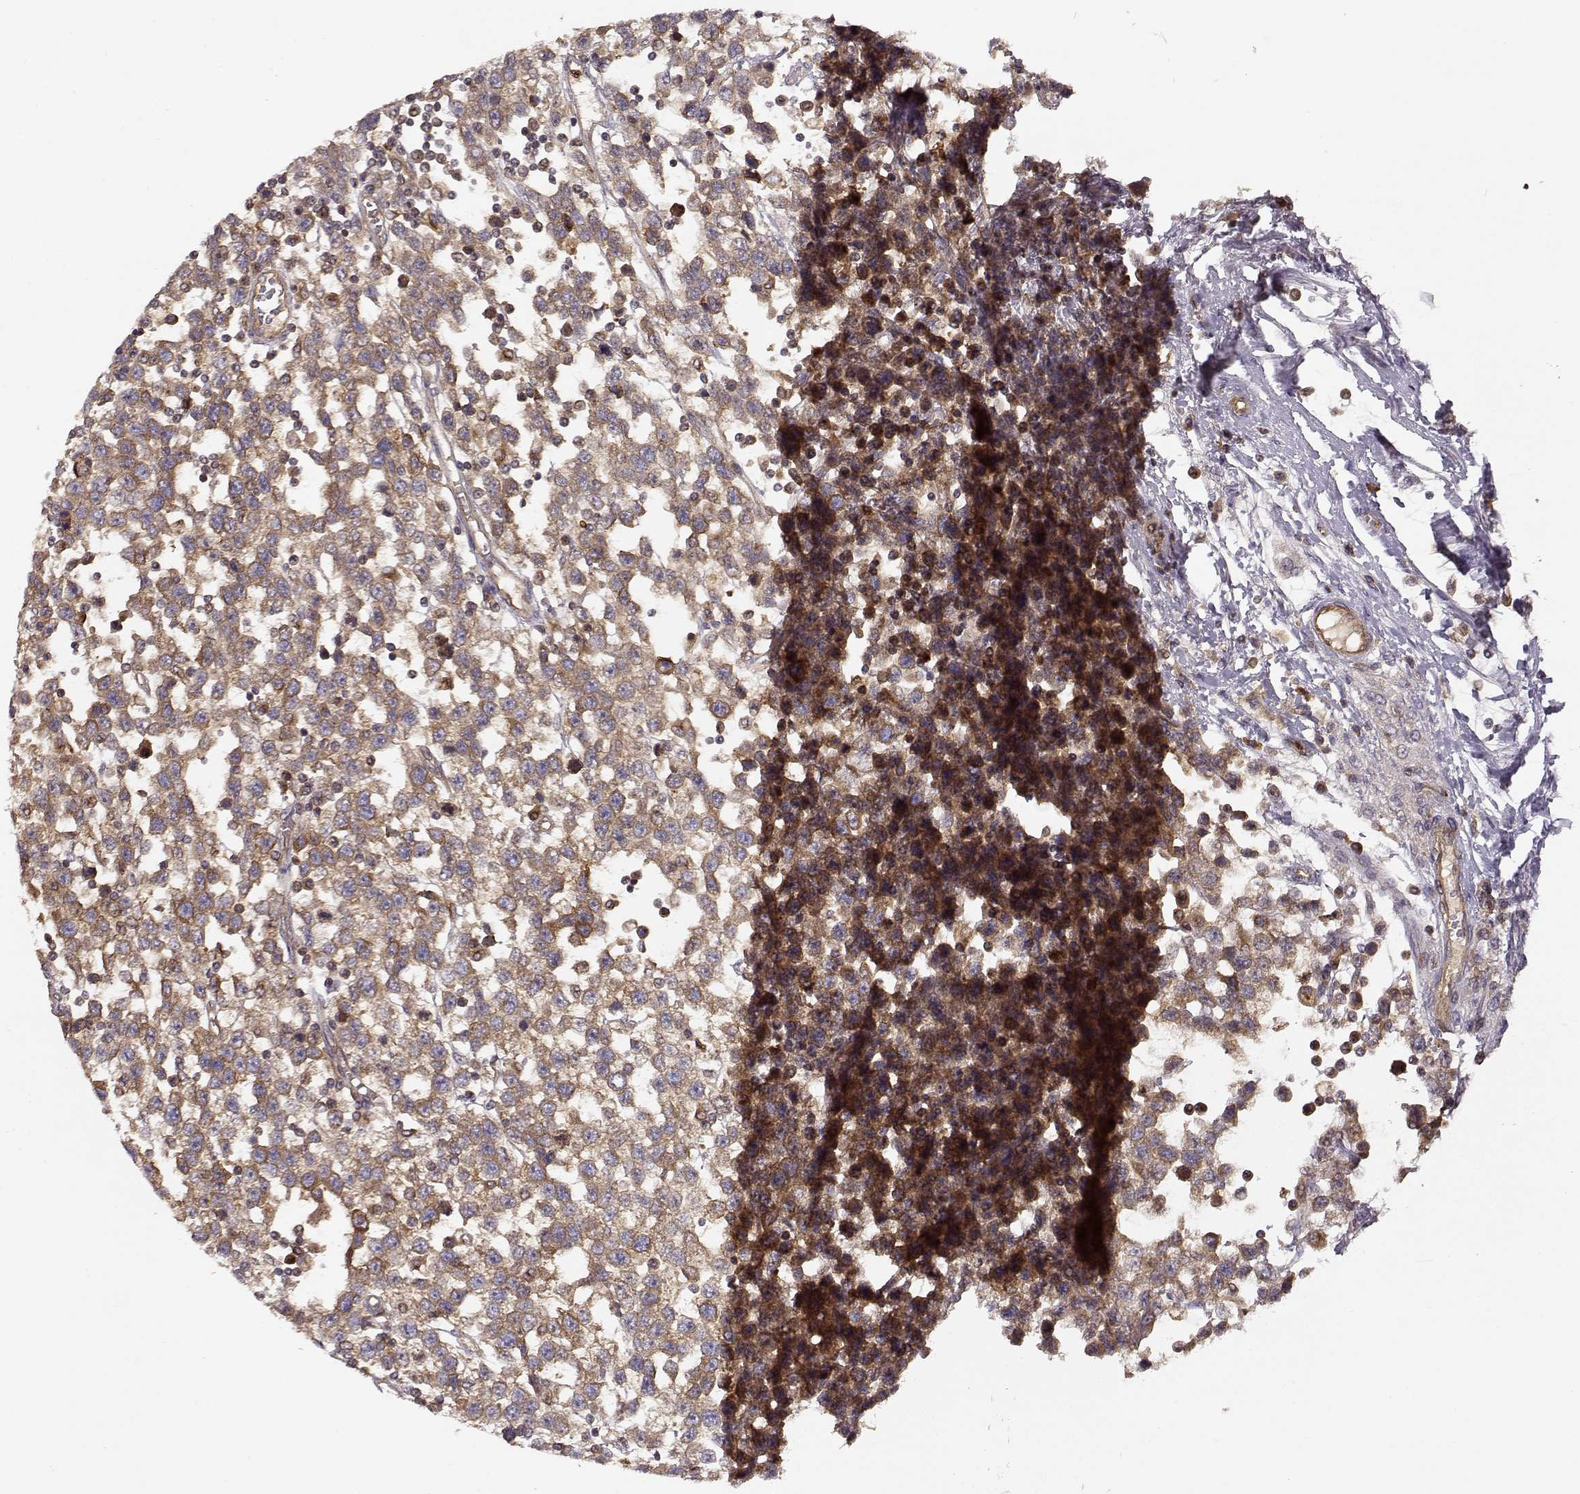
{"staining": {"intensity": "weak", "quantity": ">75%", "location": "cytoplasmic/membranous"}, "tissue": "testis cancer", "cell_type": "Tumor cells", "image_type": "cancer", "snomed": [{"axis": "morphology", "description": "Seminoma, NOS"}, {"axis": "topography", "description": "Testis"}], "caption": "Brown immunohistochemical staining in testis cancer exhibits weak cytoplasmic/membranous staining in about >75% of tumor cells. Using DAB (brown) and hematoxylin (blue) stains, captured at high magnification using brightfield microscopy.", "gene": "ARHGEF2", "patient": {"sex": "male", "age": 34}}